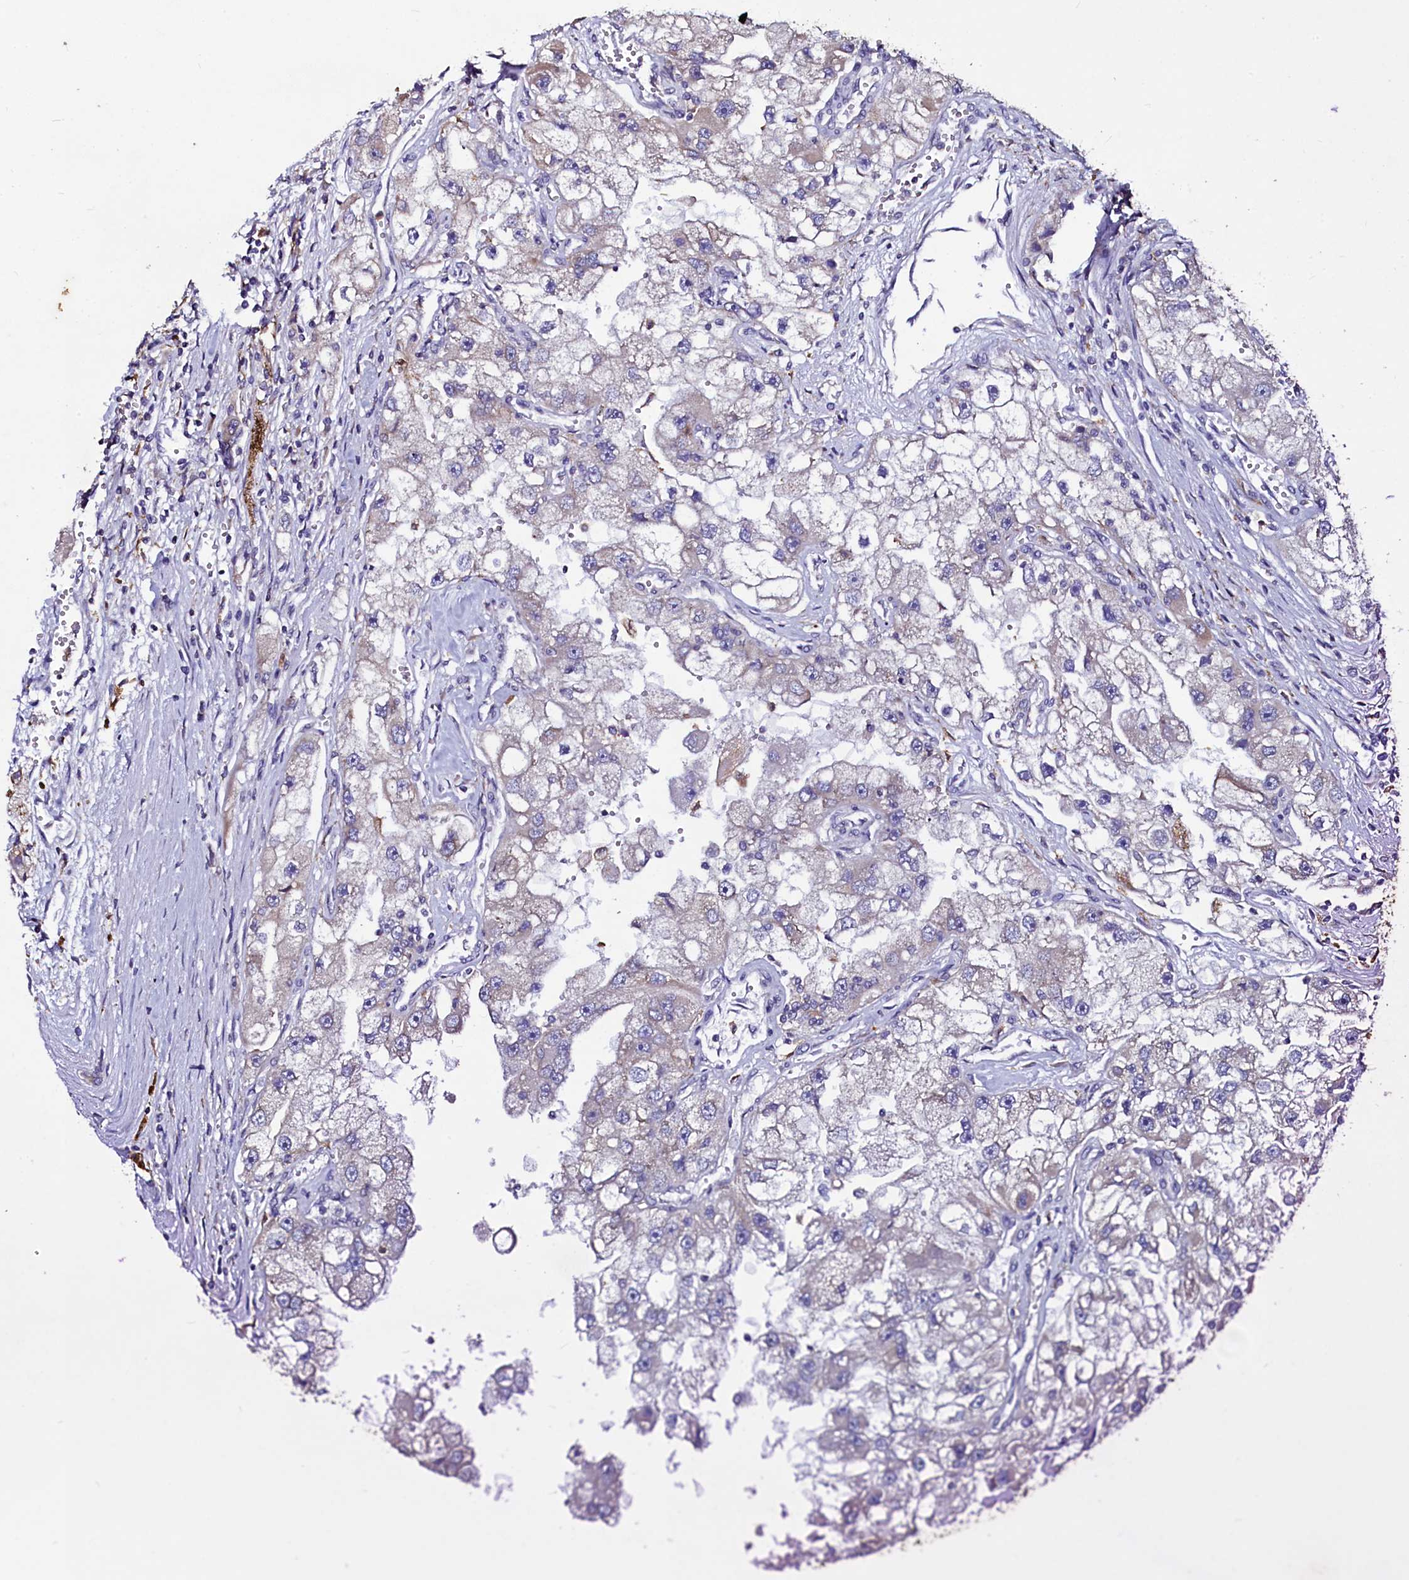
{"staining": {"intensity": "weak", "quantity": "<25%", "location": "cytoplasmic/membranous"}, "tissue": "renal cancer", "cell_type": "Tumor cells", "image_type": "cancer", "snomed": [{"axis": "morphology", "description": "Adenocarcinoma, NOS"}, {"axis": "topography", "description": "Kidney"}], "caption": "A photomicrograph of renal cancer stained for a protein demonstrates no brown staining in tumor cells. Nuclei are stained in blue.", "gene": "SELENOT", "patient": {"sex": "male", "age": 63}}